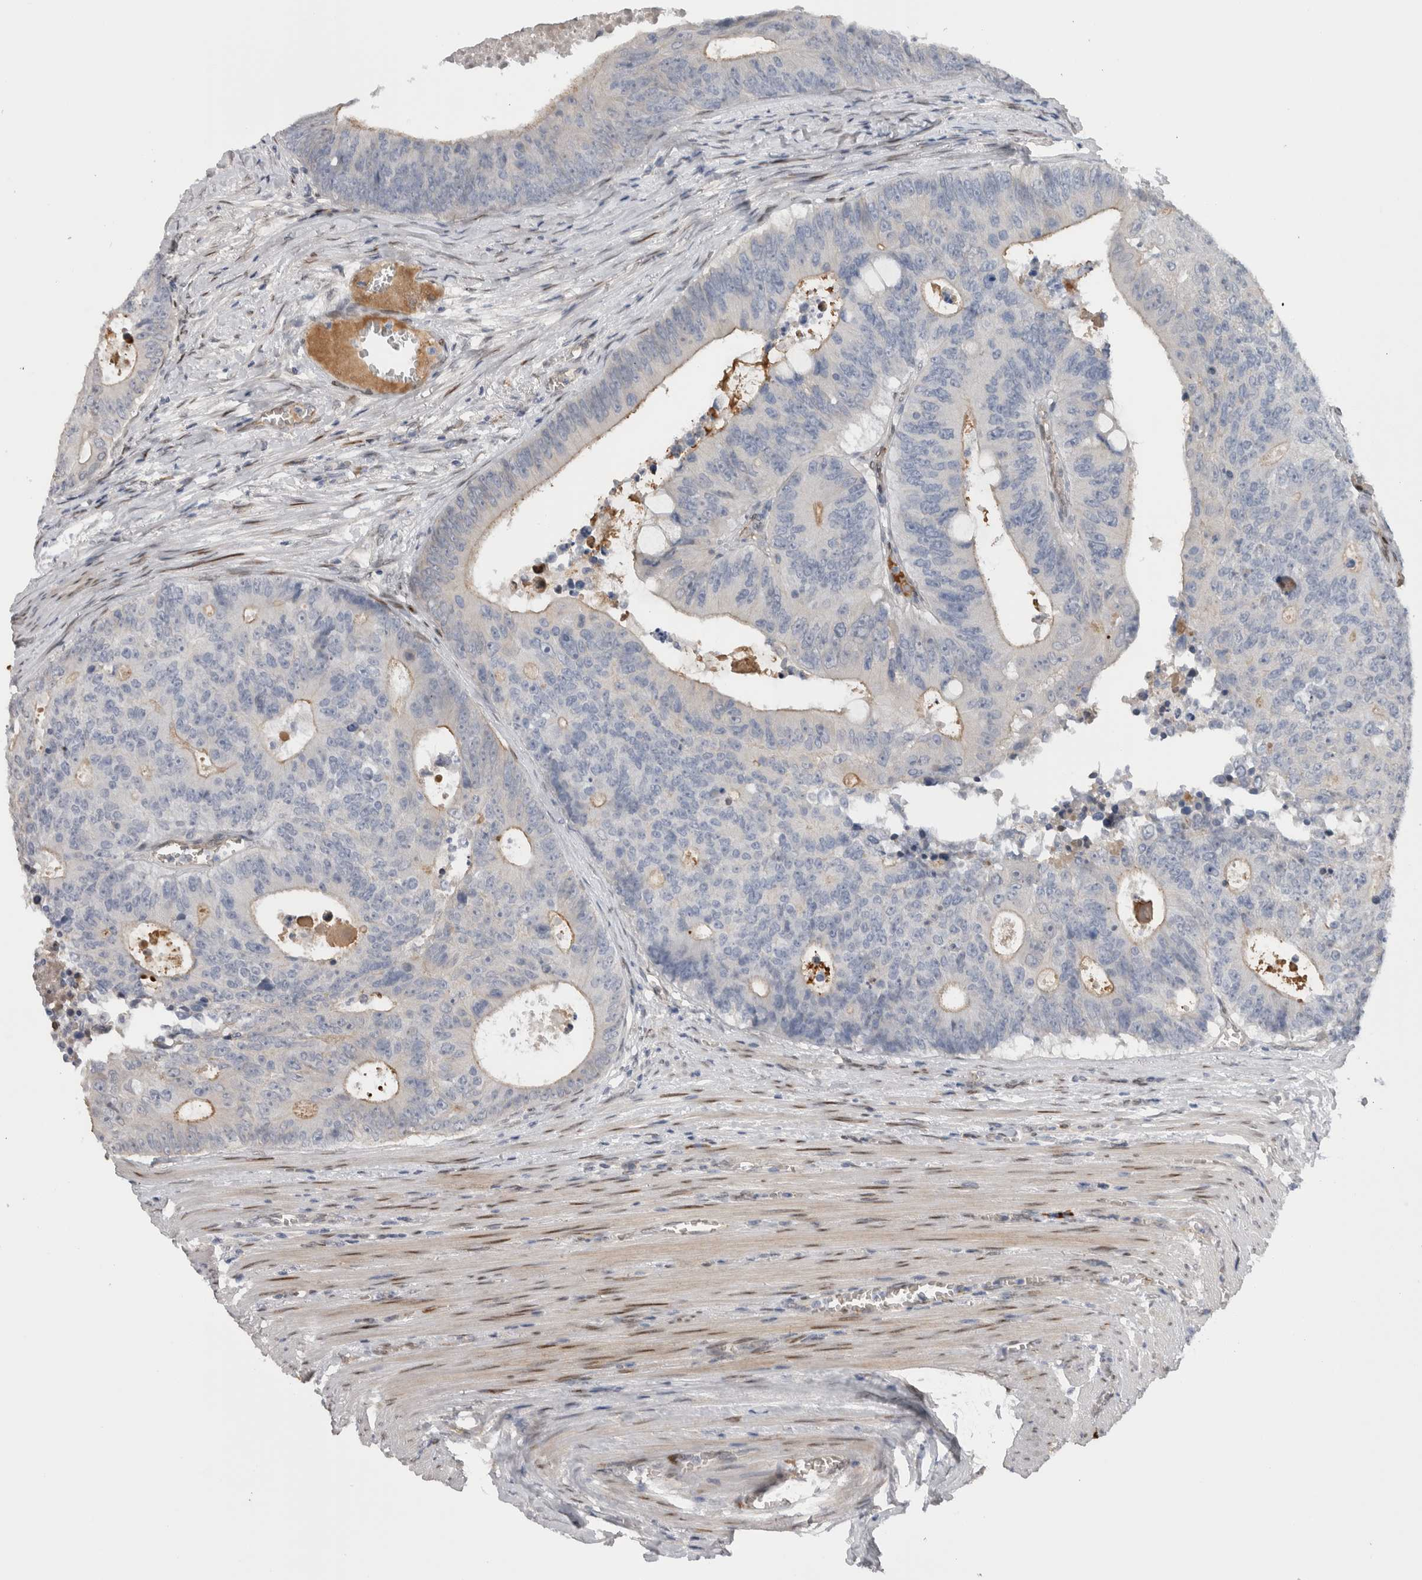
{"staining": {"intensity": "weak", "quantity": "<25%", "location": "cytoplasmic/membranous"}, "tissue": "colorectal cancer", "cell_type": "Tumor cells", "image_type": "cancer", "snomed": [{"axis": "morphology", "description": "Adenocarcinoma, NOS"}, {"axis": "topography", "description": "Colon"}], "caption": "A histopathology image of human colorectal cancer (adenocarcinoma) is negative for staining in tumor cells.", "gene": "DMTN", "patient": {"sex": "male", "age": 87}}